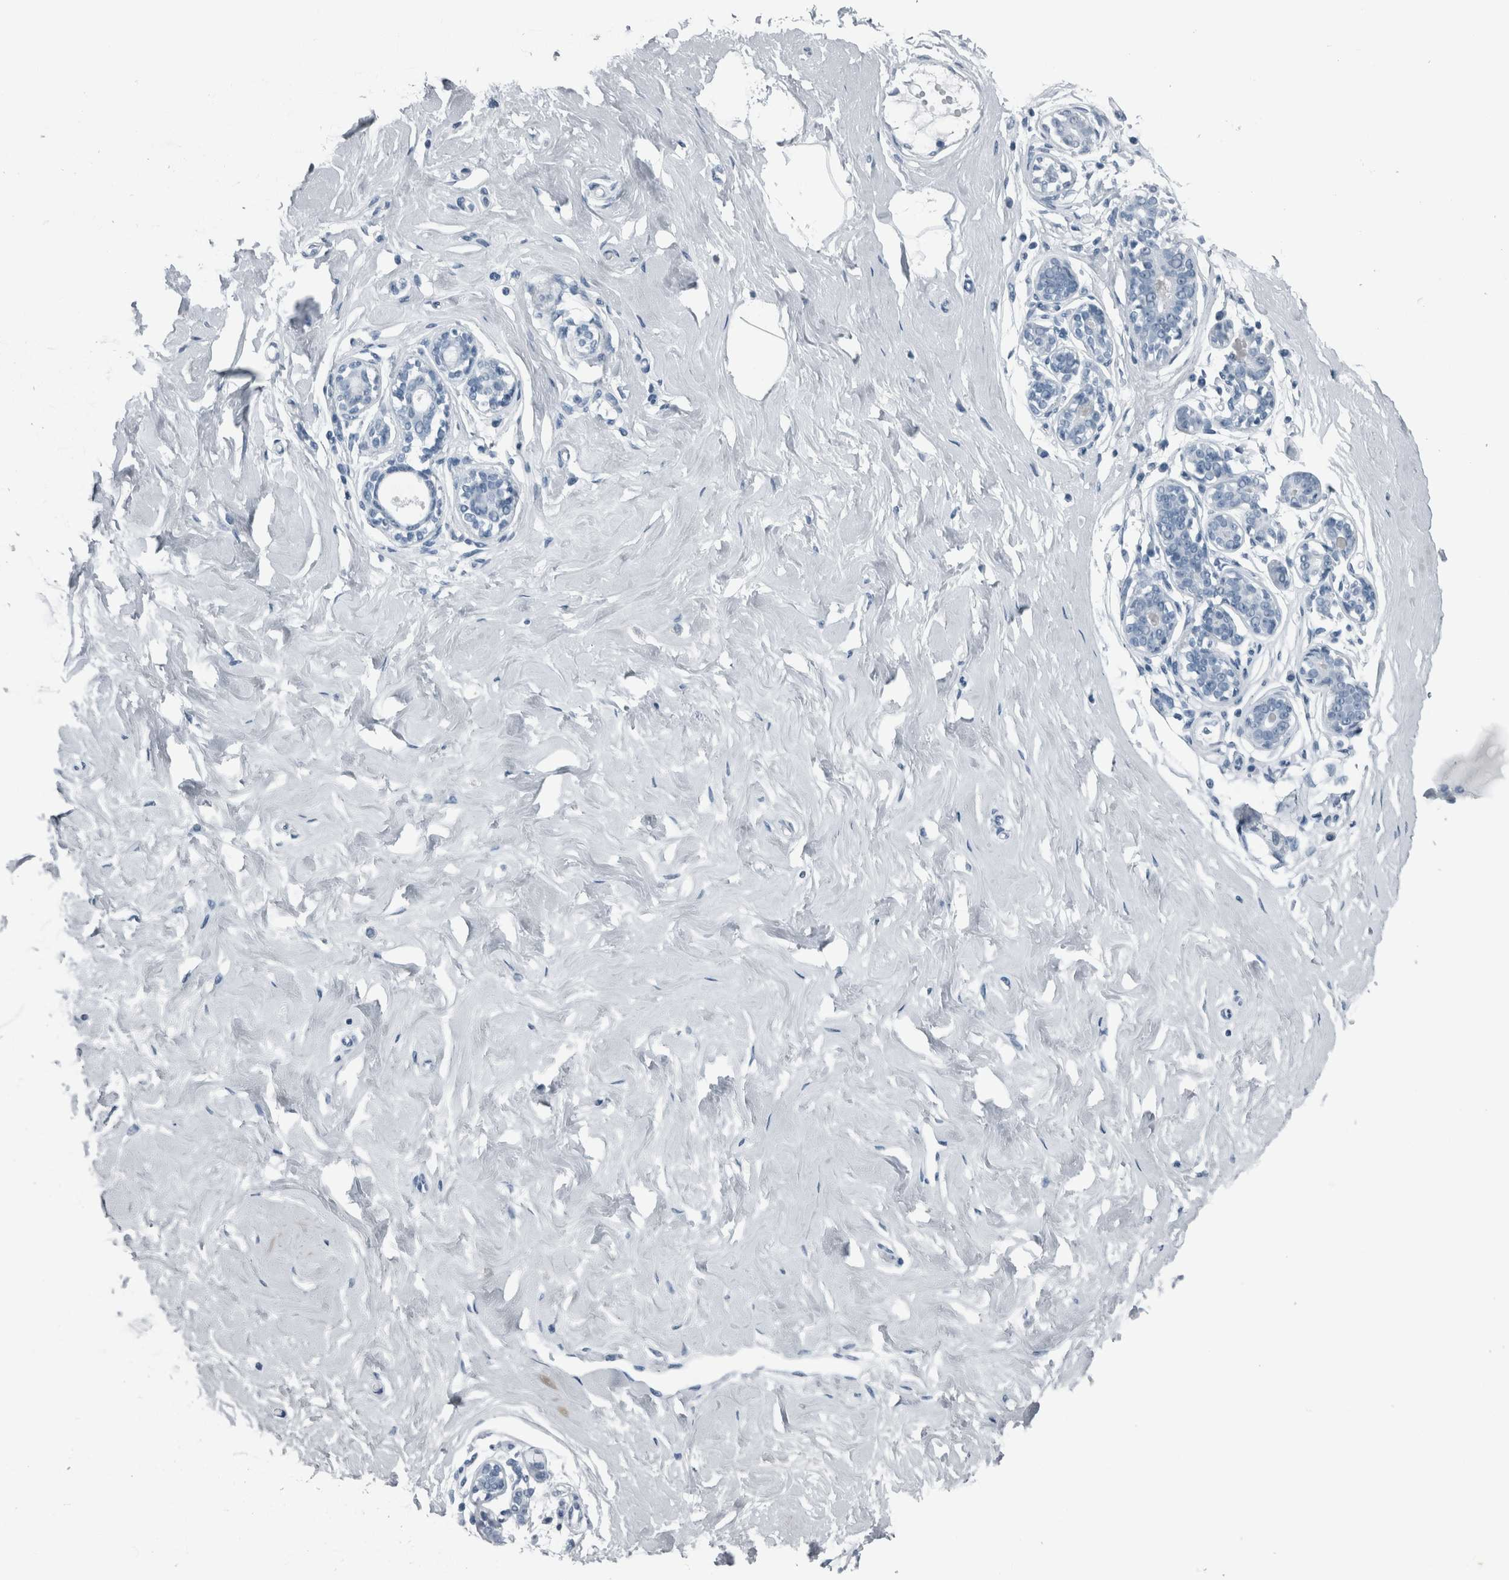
{"staining": {"intensity": "negative", "quantity": "none", "location": "none"}, "tissue": "breast", "cell_type": "Adipocytes", "image_type": "normal", "snomed": [{"axis": "morphology", "description": "Normal tissue, NOS"}, {"axis": "morphology", "description": "Adenoma, NOS"}, {"axis": "topography", "description": "Breast"}], "caption": "This is an IHC photomicrograph of unremarkable human breast. There is no staining in adipocytes.", "gene": "KRT20", "patient": {"sex": "female", "age": 23}}